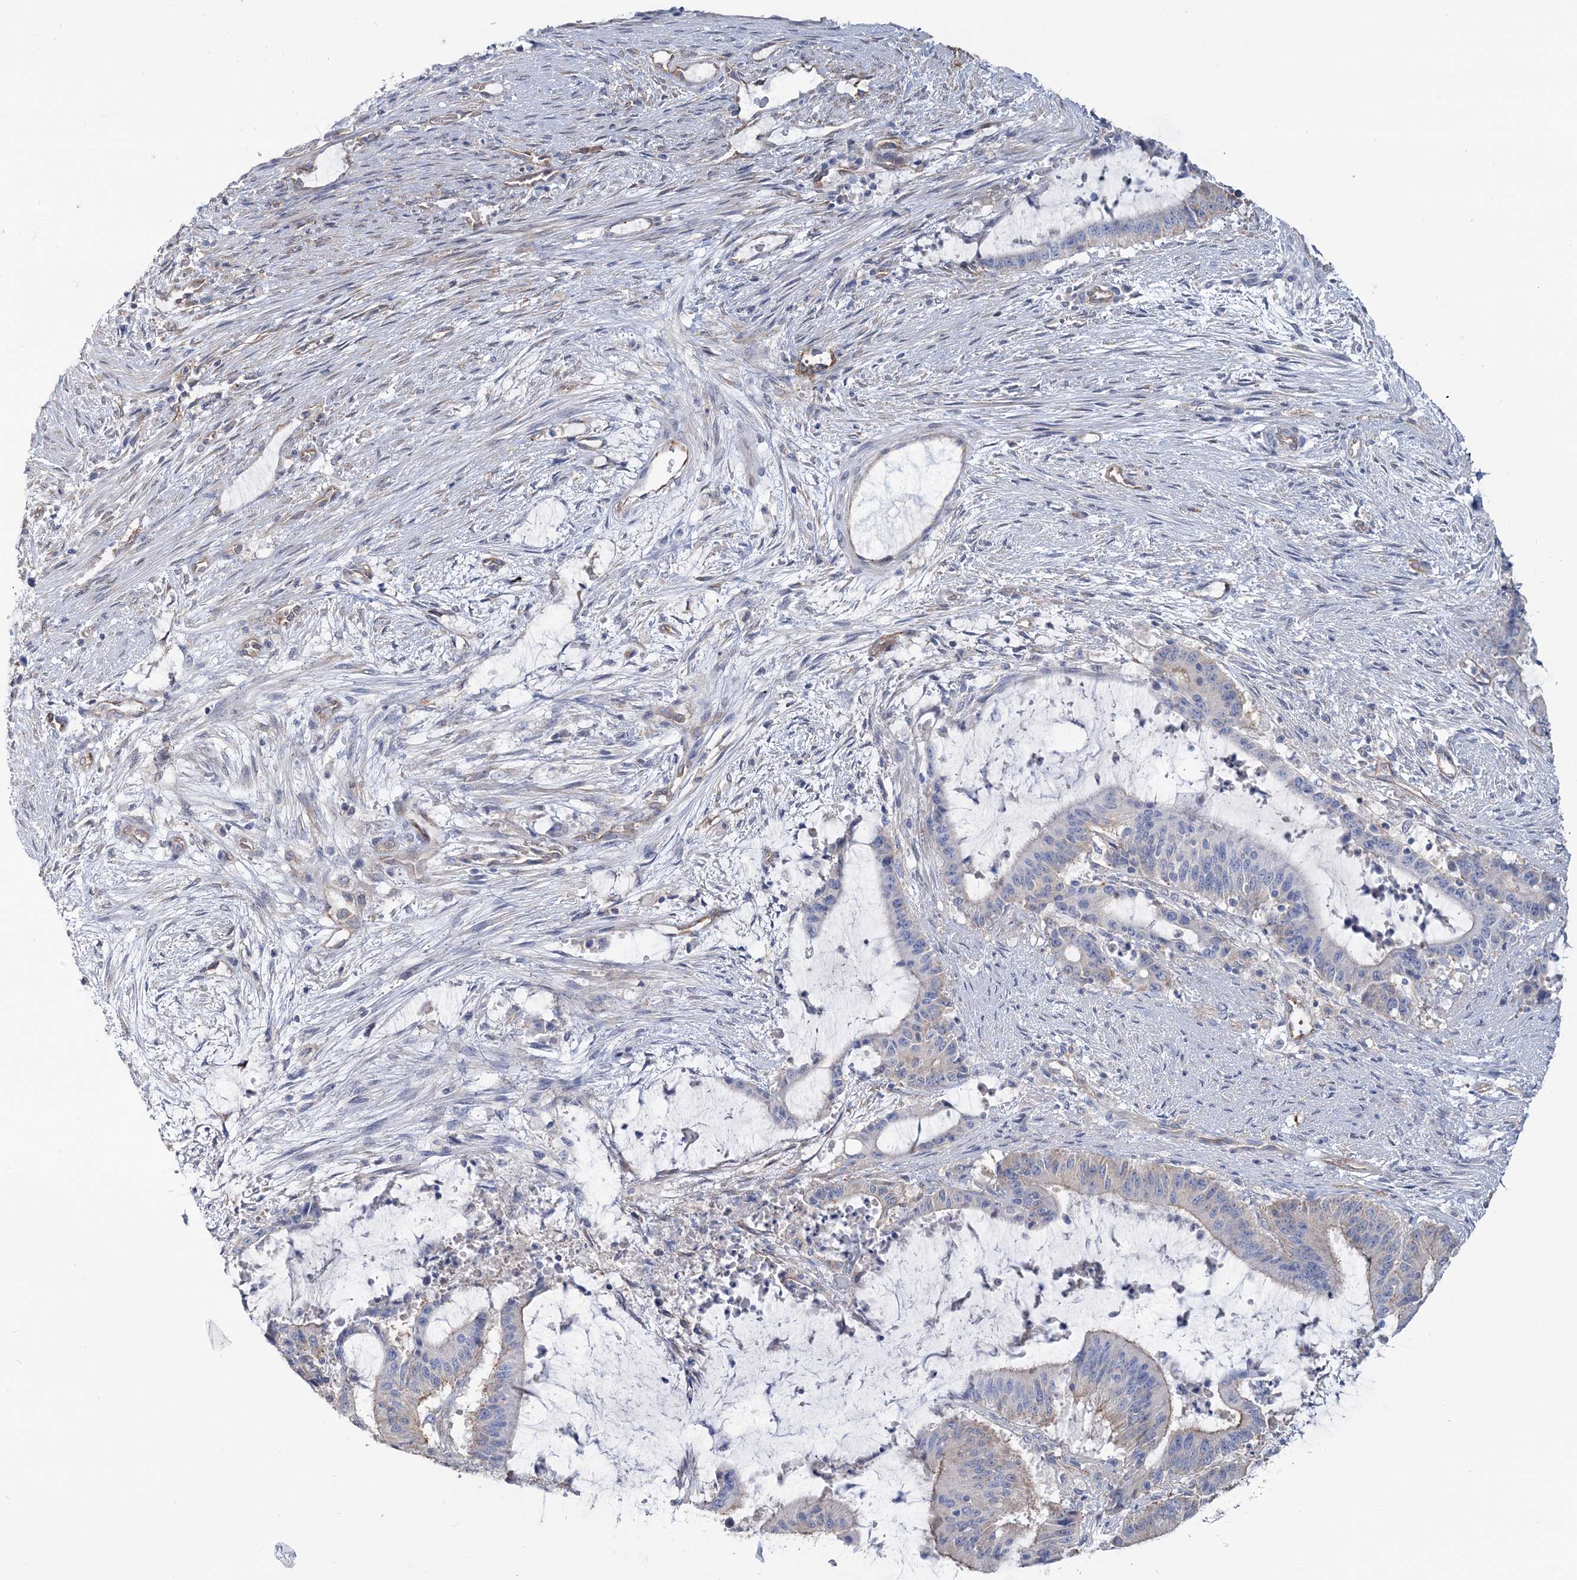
{"staining": {"intensity": "moderate", "quantity": "<25%", "location": "cytoplasmic/membranous"}, "tissue": "liver cancer", "cell_type": "Tumor cells", "image_type": "cancer", "snomed": [{"axis": "morphology", "description": "Normal tissue, NOS"}, {"axis": "morphology", "description": "Cholangiocarcinoma"}, {"axis": "topography", "description": "Liver"}, {"axis": "topography", "description": "Peripheral nerve tissue"}], "caption": "Moderate cytoplasmic/membranous protein positivity is appreciated in approximately <25% of tumor cells in liver cholangiocarcinoma. Immunohistochemistry (ihc) stains the protein in brown and the nuclei are stained blue.", "gene": "RAB11FIP5", "patient": {"sex": "female", "age": 73}}